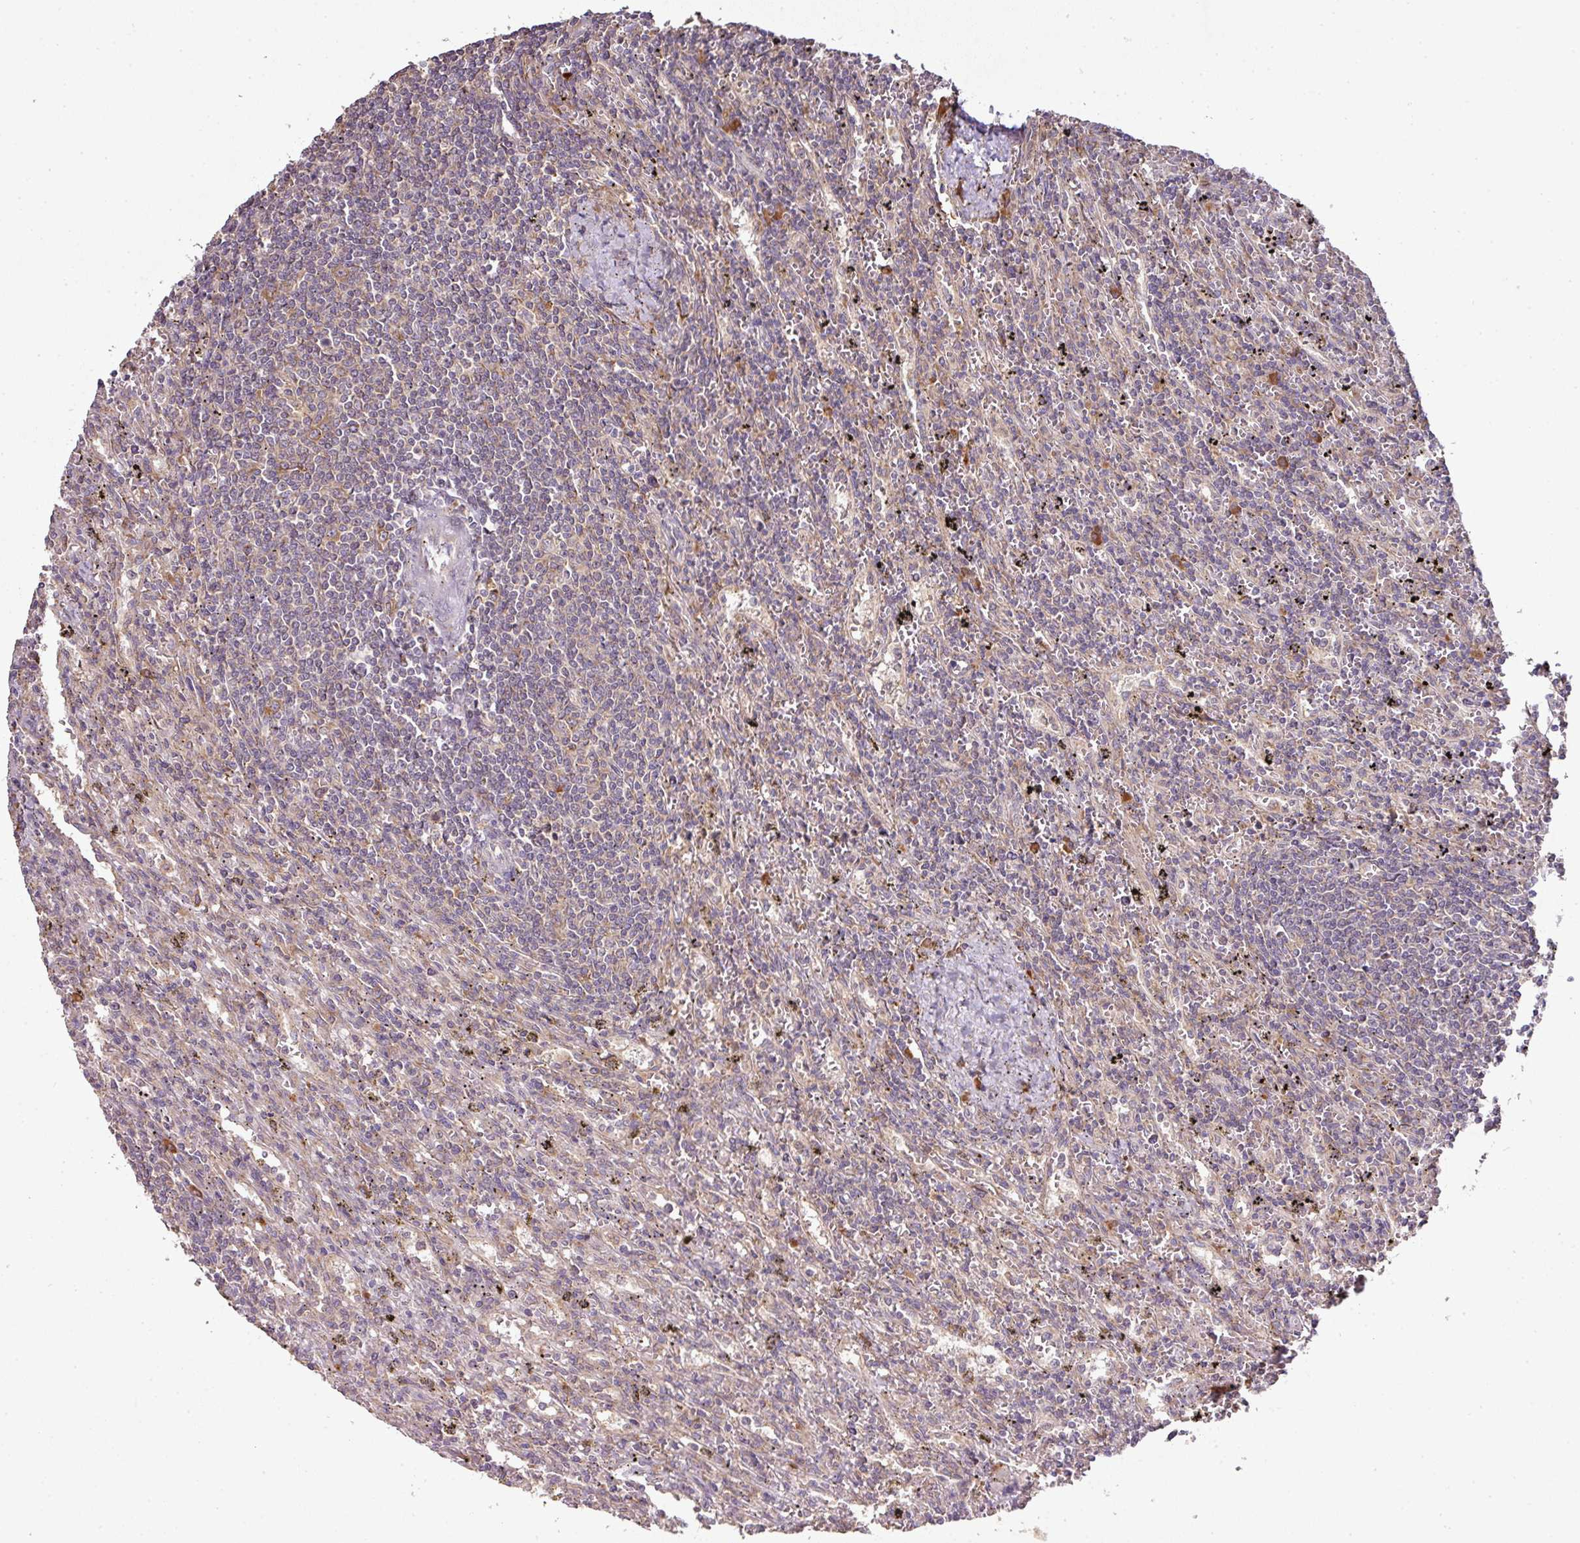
{"staining": {"intensity": "negative", "quantity": "none", "location": "none"}, "tissue": "lymphoma", "cell_type": "Tumor cells", "image_type": "cancer", "snomed": [{"axis": "morphology", "description": "Malignant lymphoma, non-Hodgkin's type, Low grade"}, {"axis": "topography", "description": "Spleen"}], "caption": "DAB immunohistochemical staining of human lymphoma shows no significant expression in tumor cells.", "gene": "GALP", "patient": {"sex": "male", "age": 76}}